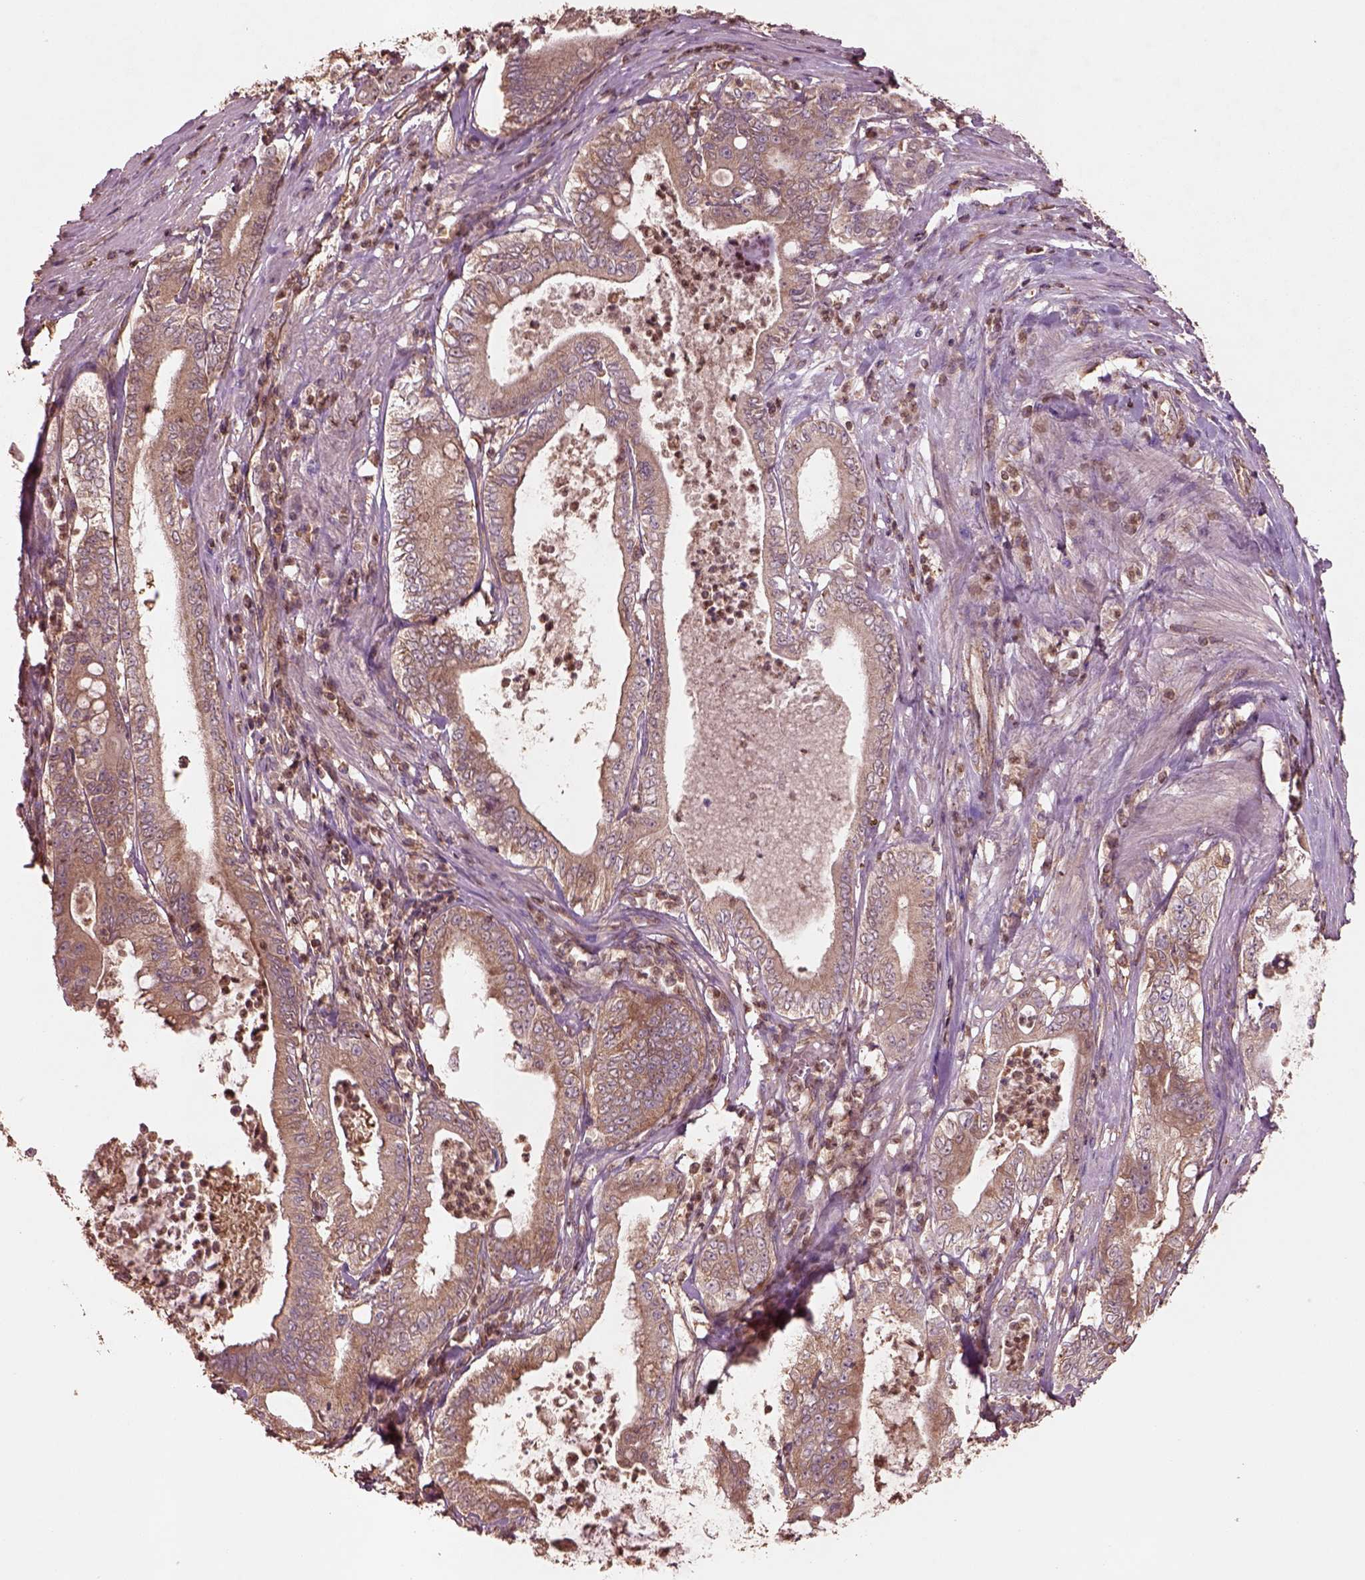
{"staining": {"intensity": "moderate", "quantity": ">75%", "location": "cytoplasmic/membranous"}, "tissue": "pancreatic cancer", "cell_type": "Tumor cells", "image_type": "cancer", "snomed": [{"axis": "morphology", "description": "Adenocarcinoma, NOS"}, {"axis": "topography", "description": "Pancreas"}], "caption": "This photomicrograph demonstrates immunohistochemistry (IHC) staining of human adenocarcinoma (pancreatic), with medium moderate cytoplasmic/membranous staining in about >75% of tumor cells.", "gene": "TRADD", "patient": {"sex": "male", "age": 71}}